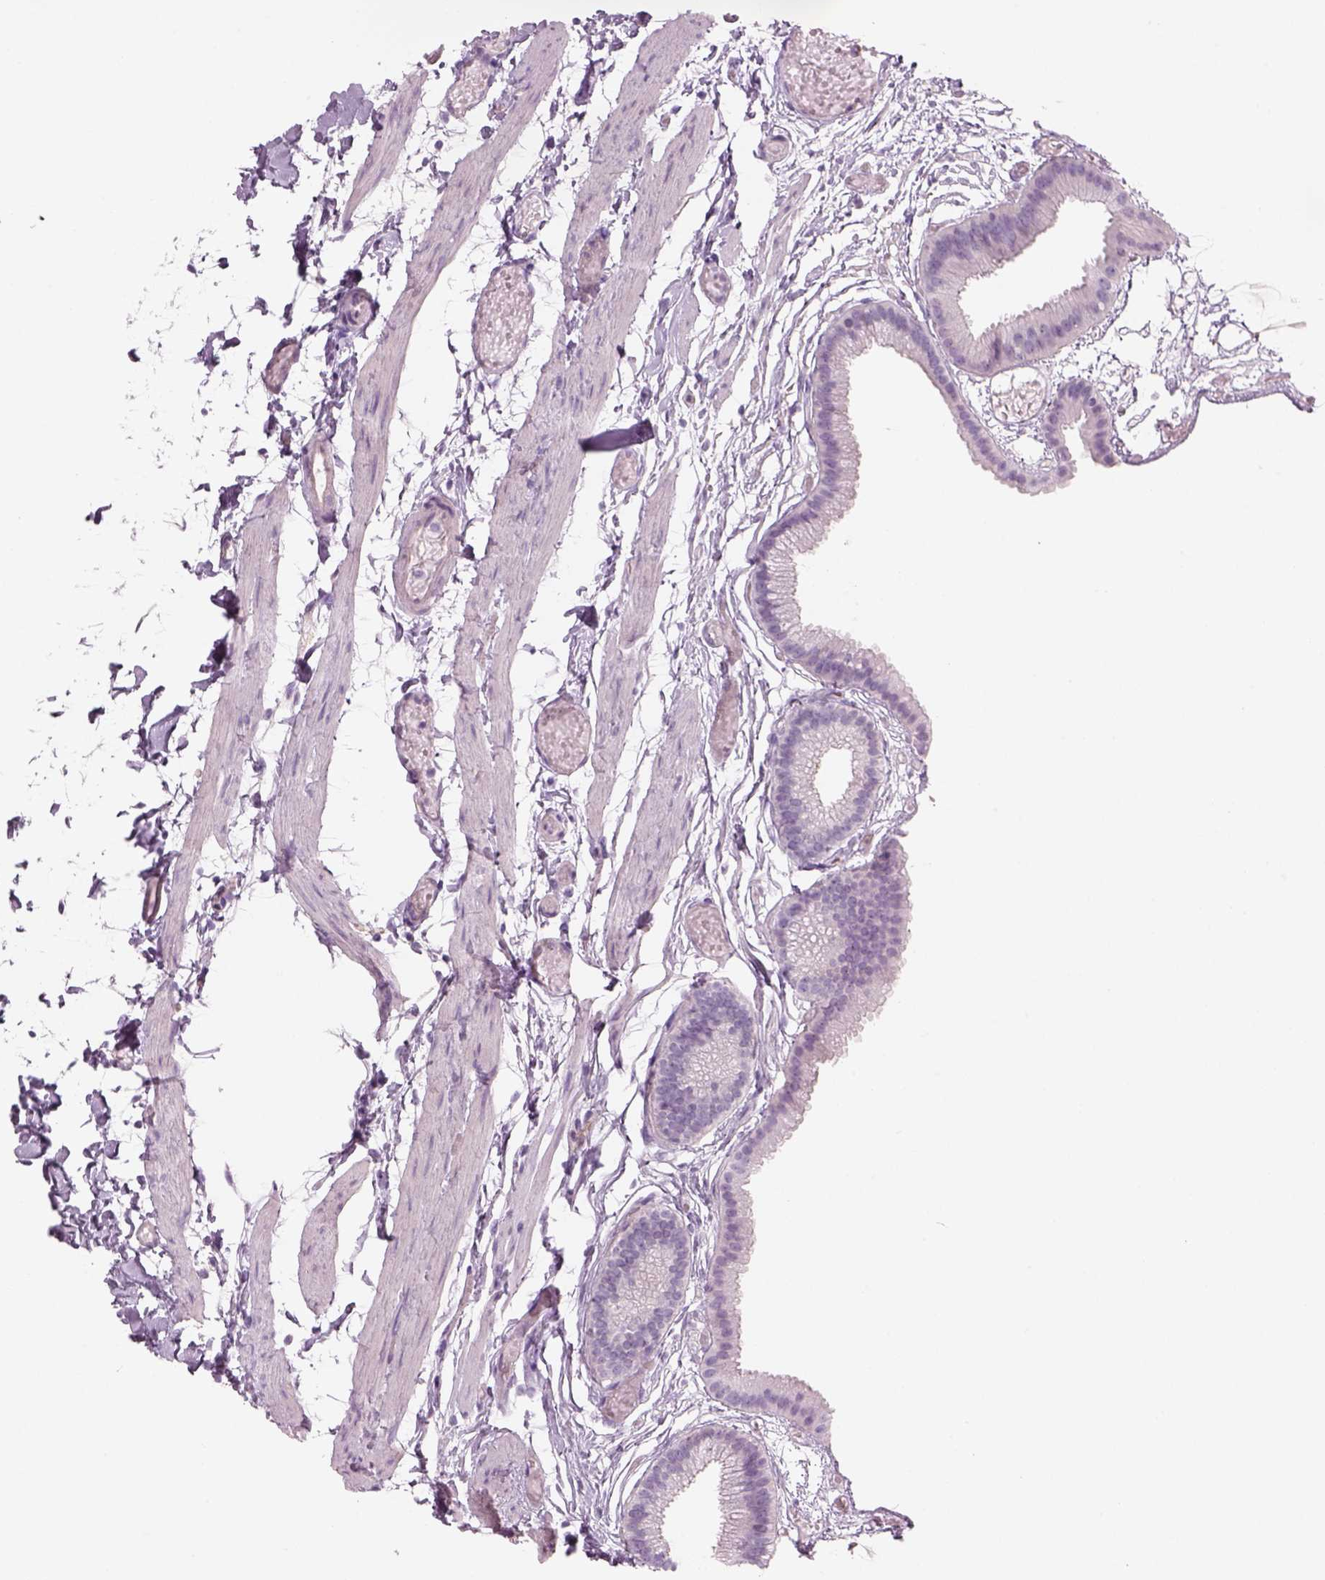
{"staining": {"intensity": "negative", "quantity": "none", "location": "none"}, "tissue": "gallbladder", "cell_type": "Glandular cells", "image_type": "normal", "snomed": [{"axis": "morphology", "description": "Normal tissue, NOS"}, {"axis": "topography", "description": "Gallbladder"}], "caption": "An IHC micrograph of unremarkable gallbladder is shown. There is no staining in glandular cells of gallbladder. The staining was performed using DAB to visualize the protein expression in brown, while the nuclei were stained in blue with hematoxylin (Magnification: 20x).", "gene": "SLC1A7", "patient": {"sex": "female", "age": 45}}